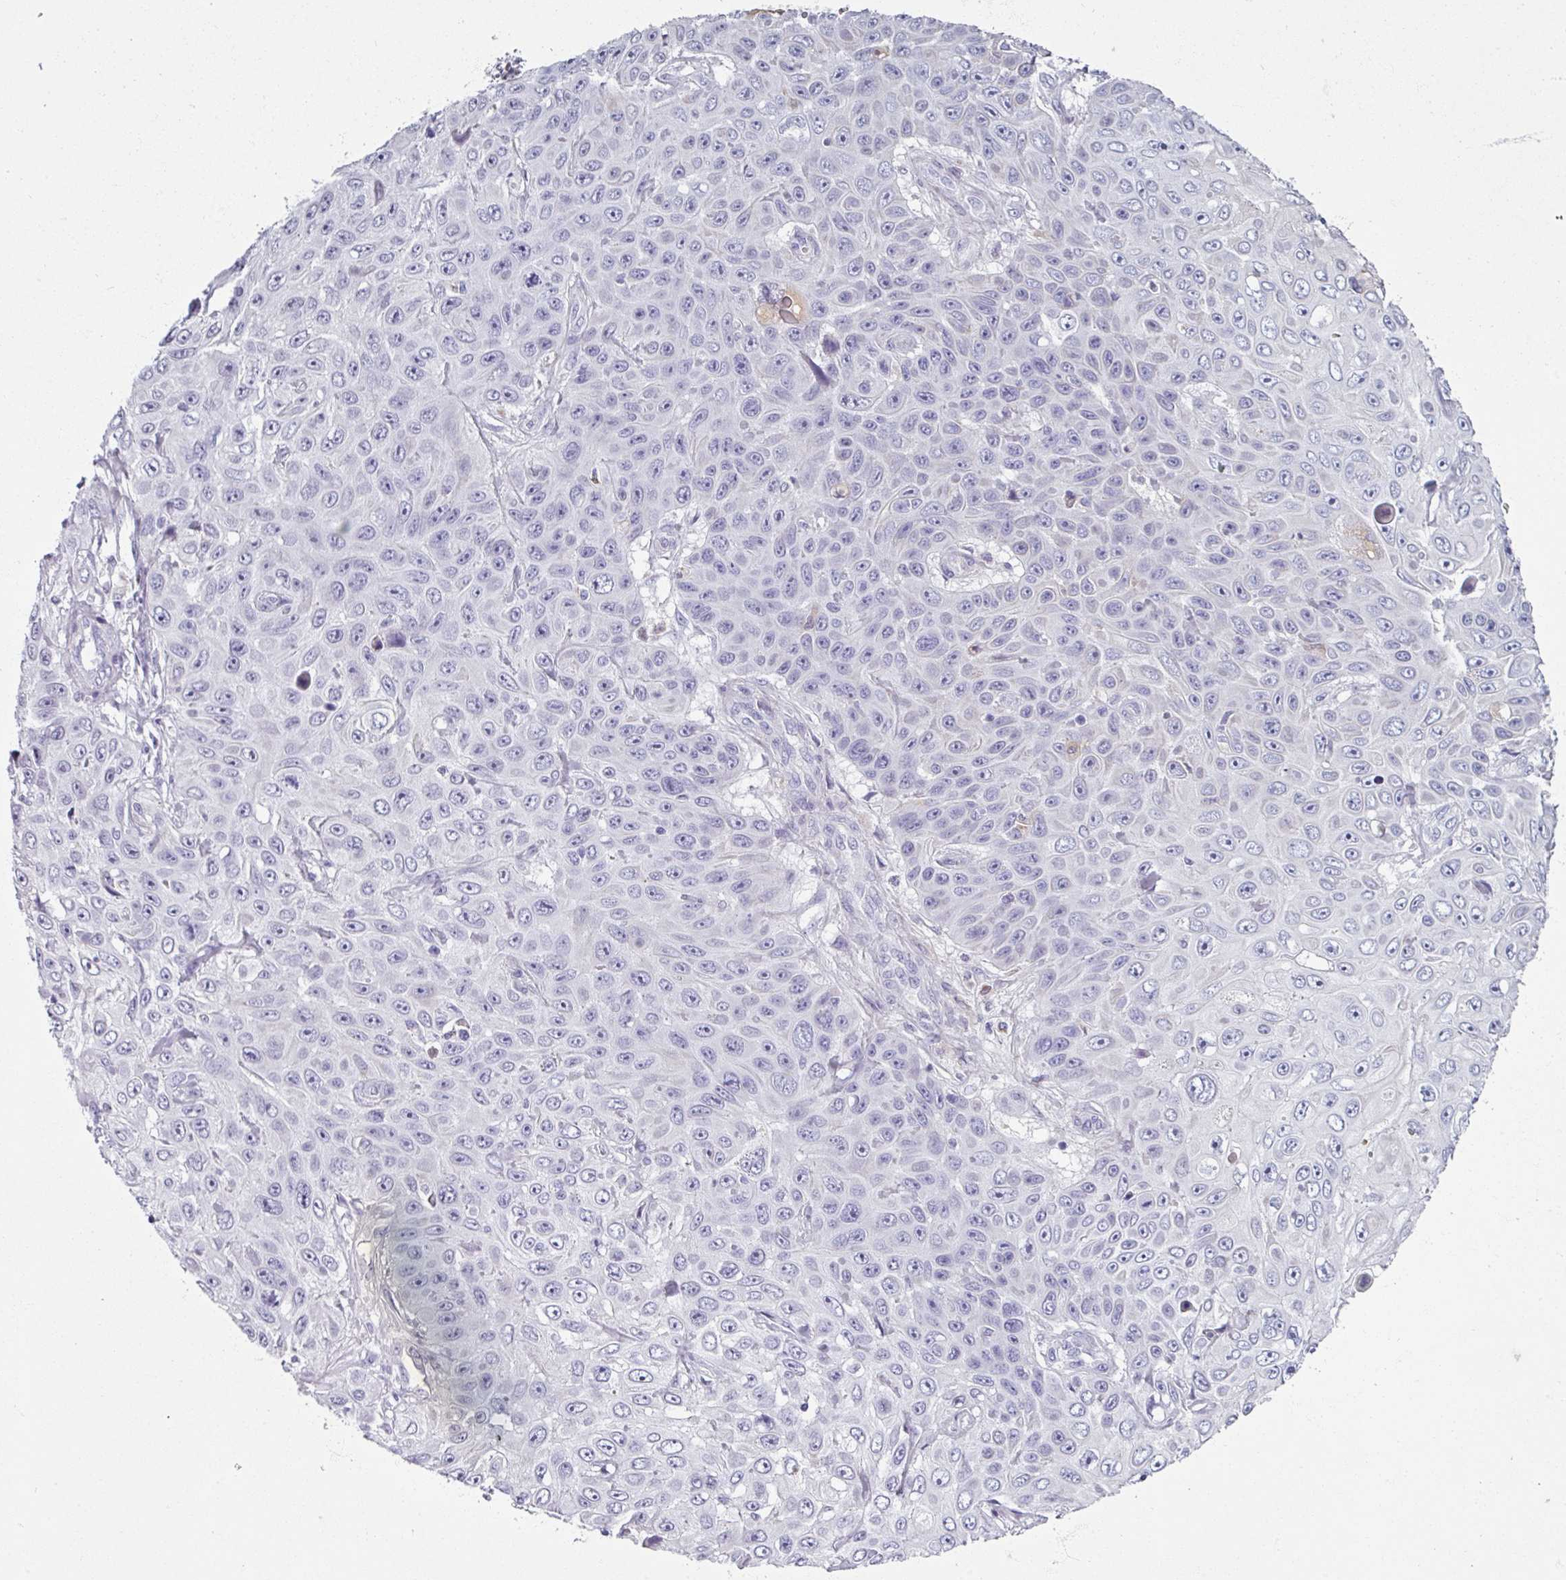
{"staining": {"intensity": "negative", "quantity": "none", "location": "none"}, "tissue": "skin cancer", "cell_type": "Tumor cells", "image_type": "cancer", "snomed": [{"axis": "morphology", "description": "Squamous cell carcinoma, NOS"}, {"axis": "topography", "description": "Skin"}], "caption": "High power microscopy image of an IHC photomicrograph of squamous cell carcinoma (skin), revealing no significant staining in tumor cells. (DAB immunohistochemistry, high magnification).", "gene": "SPESP1", "patient": {"sex": "male", "age": 82}}